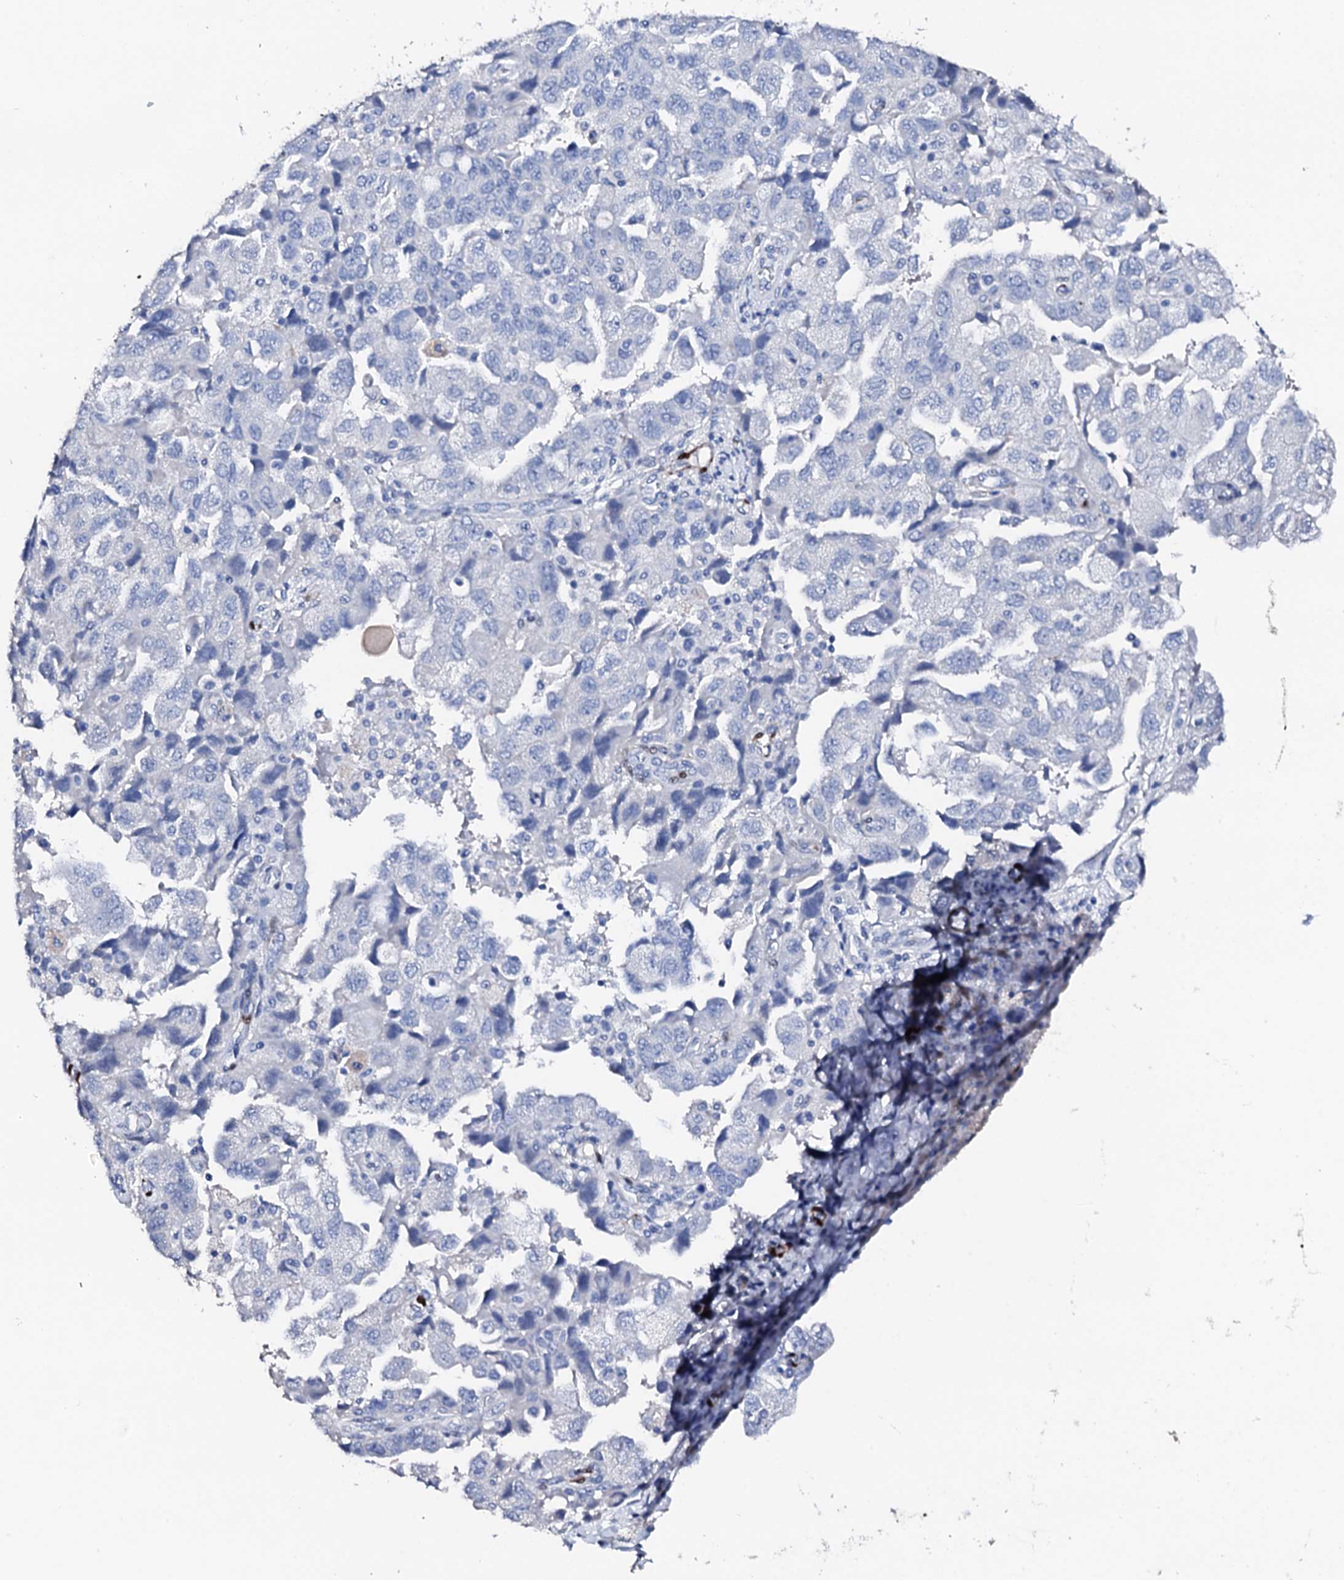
{"staining": {"intensity": "negative", "quantity": "none", "location": "none"}, "tissue": "ovarian cancer", "cell_type": "Tumor cells", "image_type": "cancer", "snomed": [{"axis": "morphology", "description": "Carcinoma, NOS"}, {"axis": "morphology", "description": "Cystadenocarcinoma, serous, NOS"}, {"axis": "topography", "description": "Ovary"}], "caption": "There is no significant staining in tumor cells of ovarian carcinoma. (DAB (3,3'-diaminobenzidine) IHC, high magnification).", "gene": "NRIP2", "patient": {"sex": "female", "age": 69}}